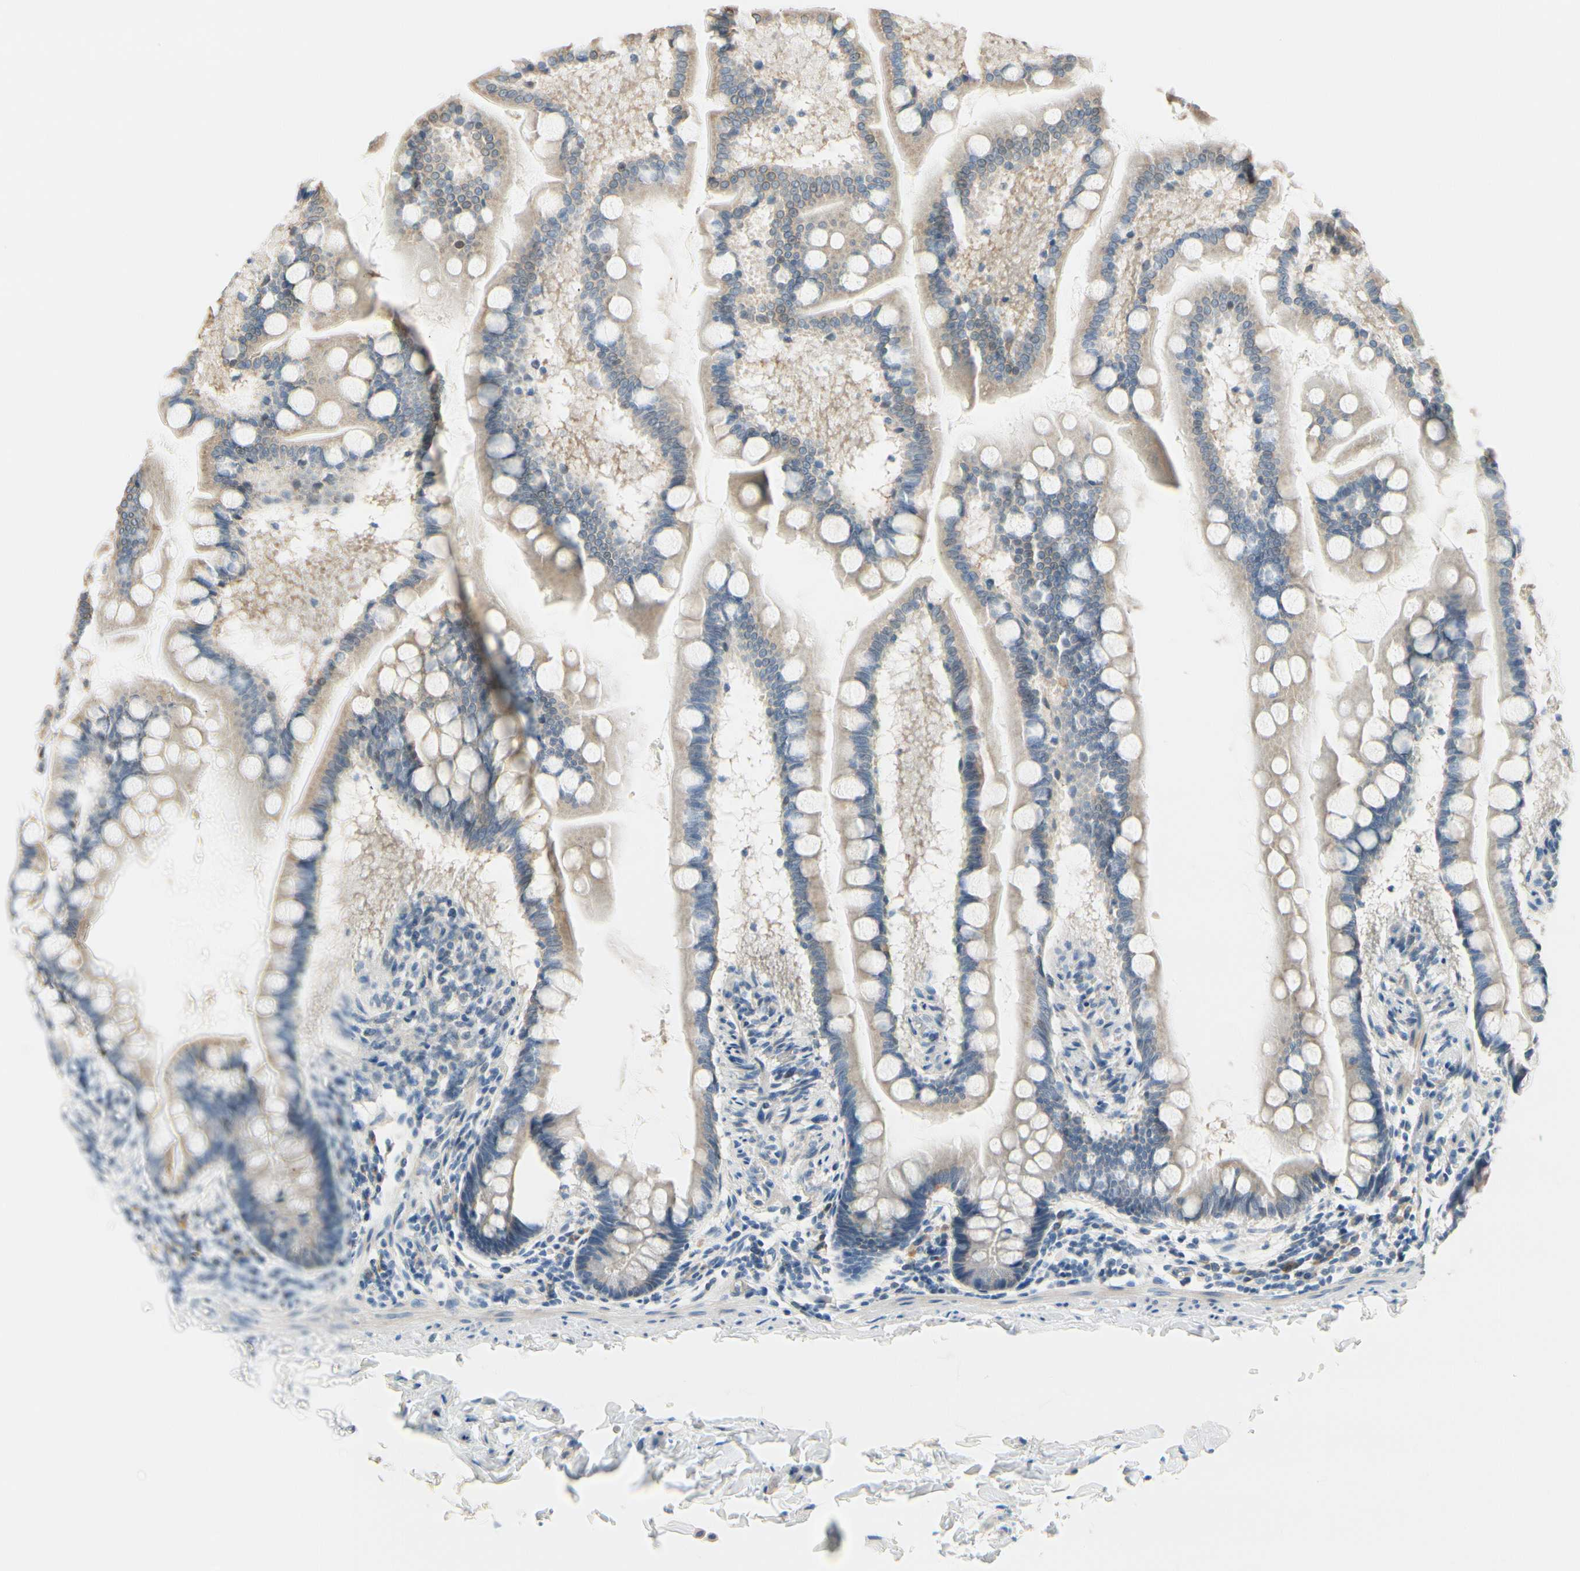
{"staining": {"intensity": "moderate", "quantity": ">75%", "location": "cytoplasmic/membranous"}, "tissue": "small intestine", "cell_type": "Glandular cells", "image_type": "normal", "snomed": [{"axis": "morphology", "description": "Normal tissue, NOS"}, {"axis": "topography", "description": "Small intestine"}], "caption": "Immunohistochemistry of benign human small intestine displays medium levels of moderate cytoplasmic/membranous positivity in about >75% of glandular cells.", "gene": "FCER2", "patient": {"sex": "male", "age": 41}}